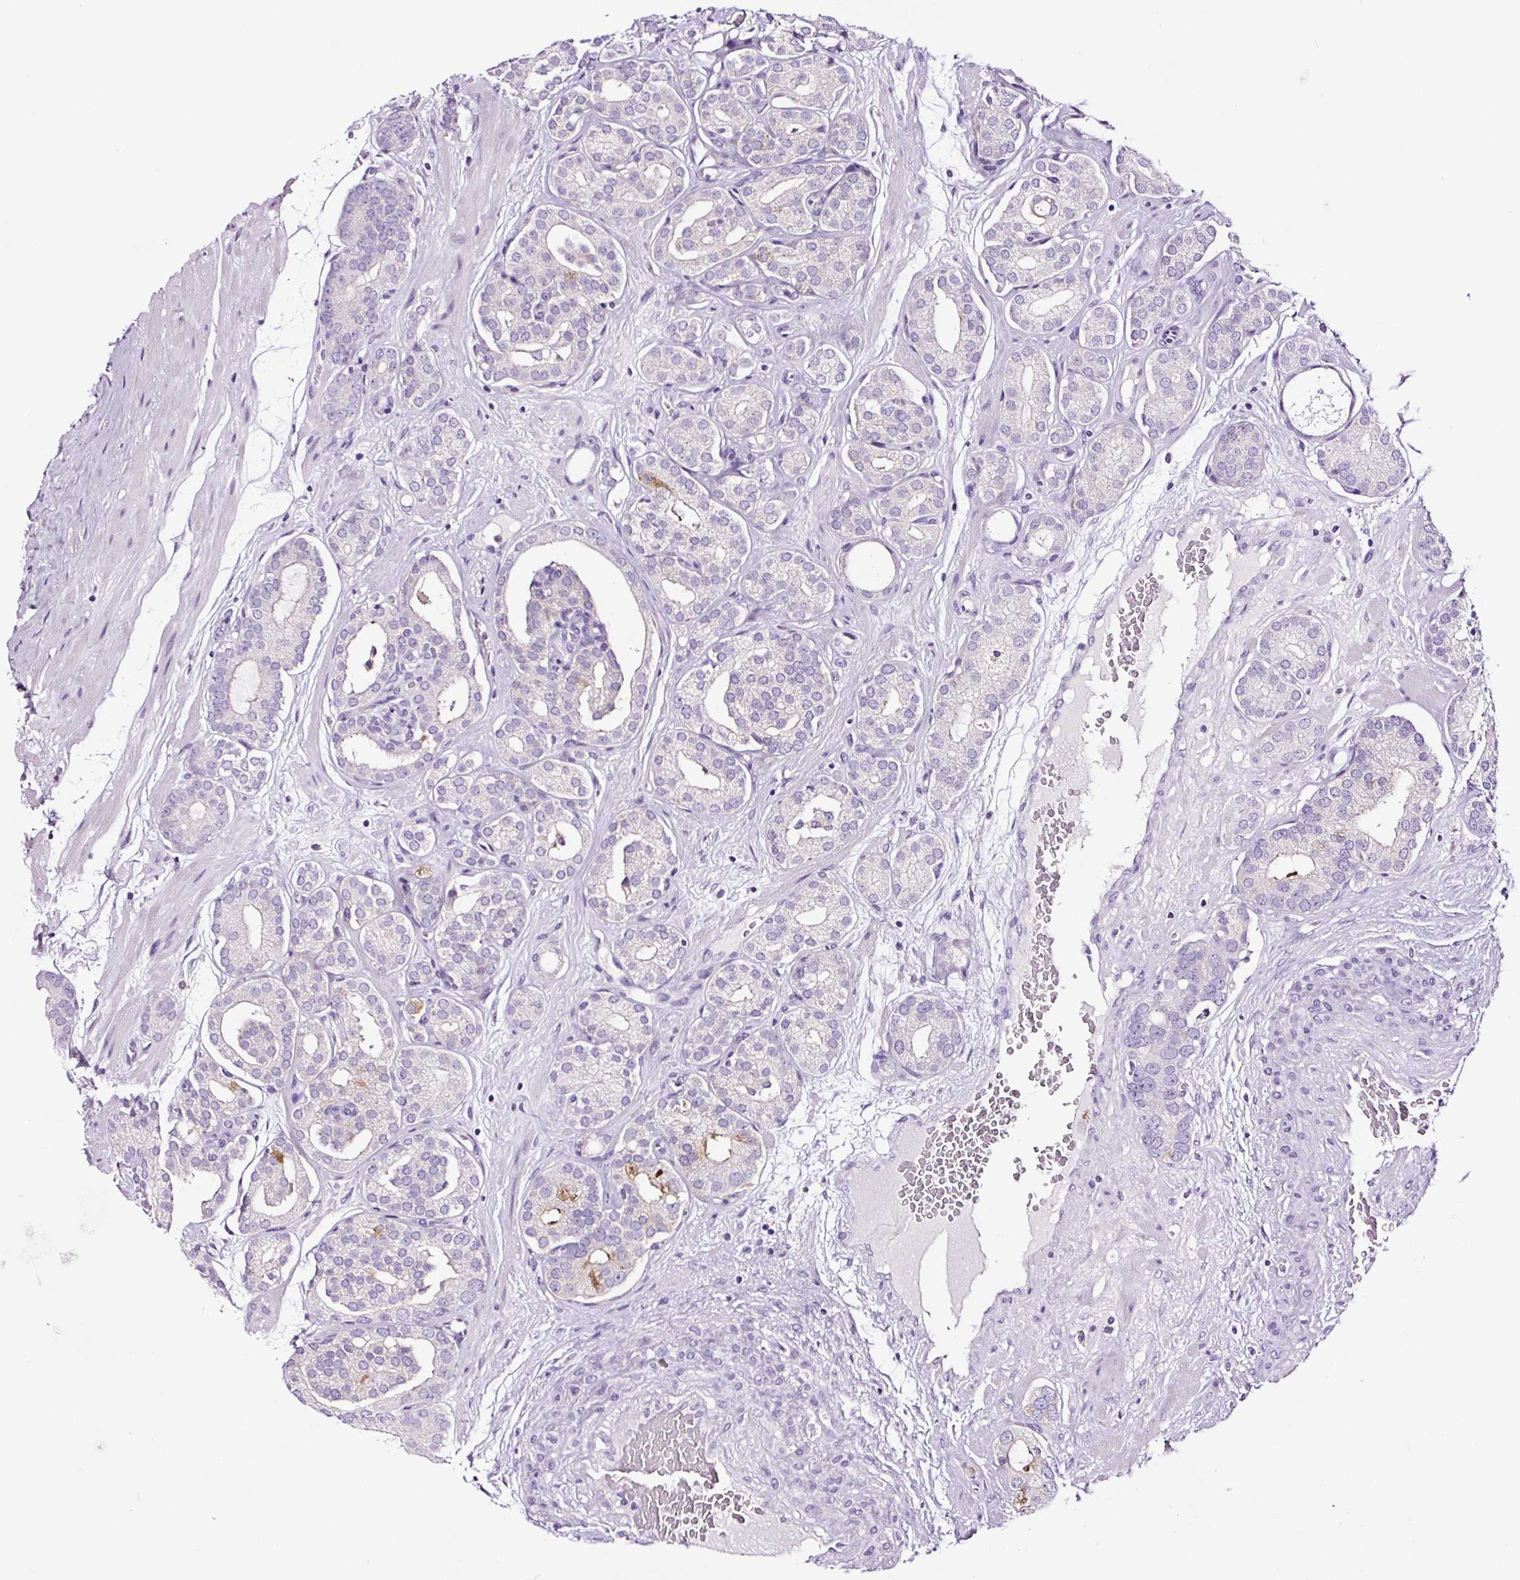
{"staining": {"intensity": "moderate", "quantity": "<25%", "location": "cytoplasmic/membranous"}, "tissue": "prostate cancer", "cell_type": "Tumor cells", "image_type": "cancer", "snomed": [{"axis": "morphology", "description": "Adenocarcinoma, High grade"}, {"axis": "topography", "description": "Prostate"}], "caption": "High-grade adenocarcinoma (prostate) tissue shows moderate cytoplasmic/membranous expression in about <25% of tumor cells, visualized by immunohistochemistry.", "gene": "FBXL7", "patient": {"sex": "male", "age": 66}}